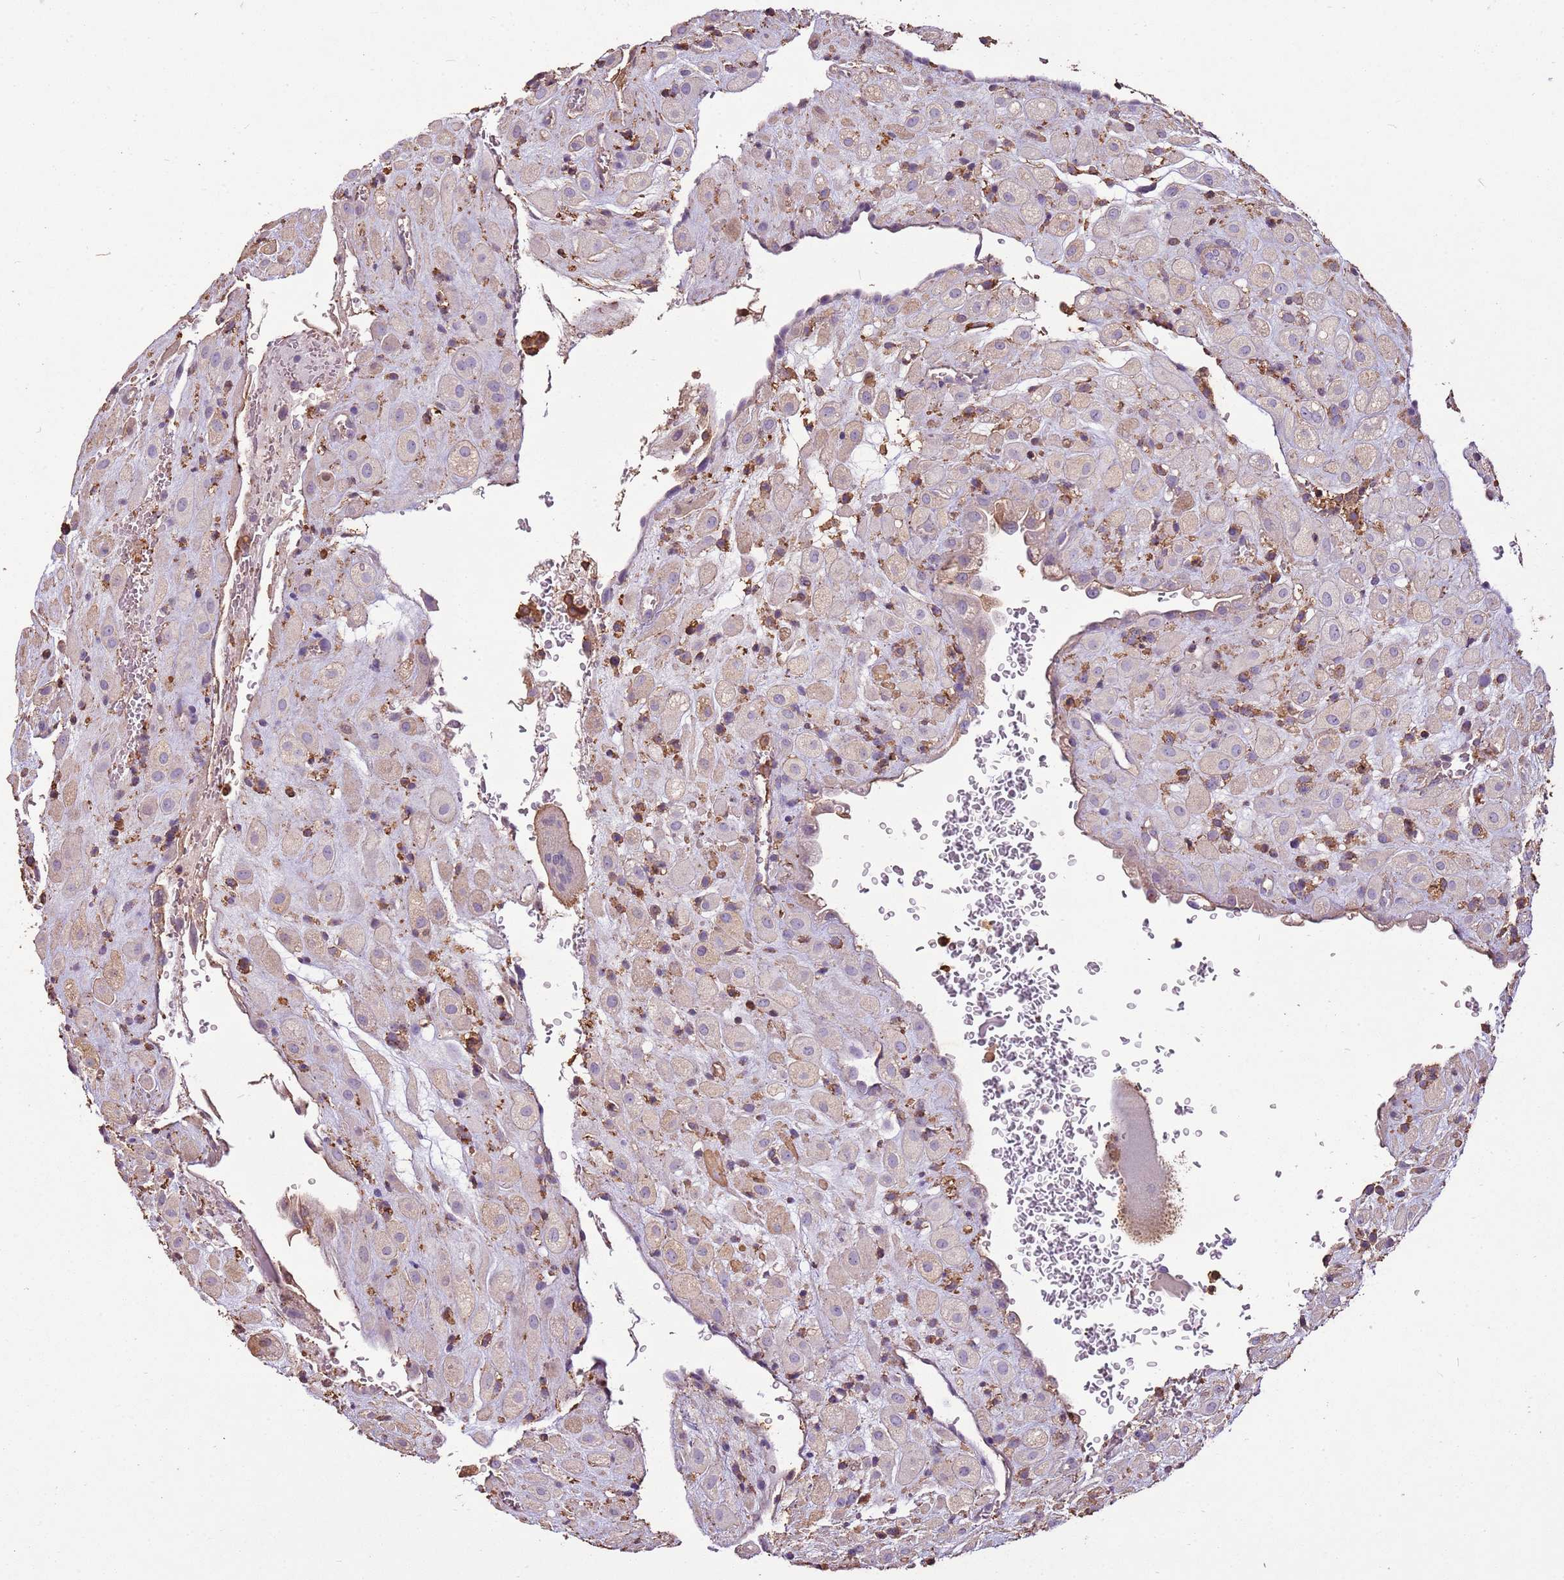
{"staining": {"intensity": "negative", "quantity": "none", "location": "none"}, "tissue": "placenta", "cell_type": "Decidual cells", "image_type": "normal", "snomed": [{"axis": "morphology", "description": "Normal tissue, NOS"}, {"axis": "topography", "description": "Placenta"}], "caption": "IHC image of unremarkable human placenta stained for a protein (brown), which displays no expression in decidual cells.", "gene": "ARL10", "patient": {"sex": "female", "age": 35}}